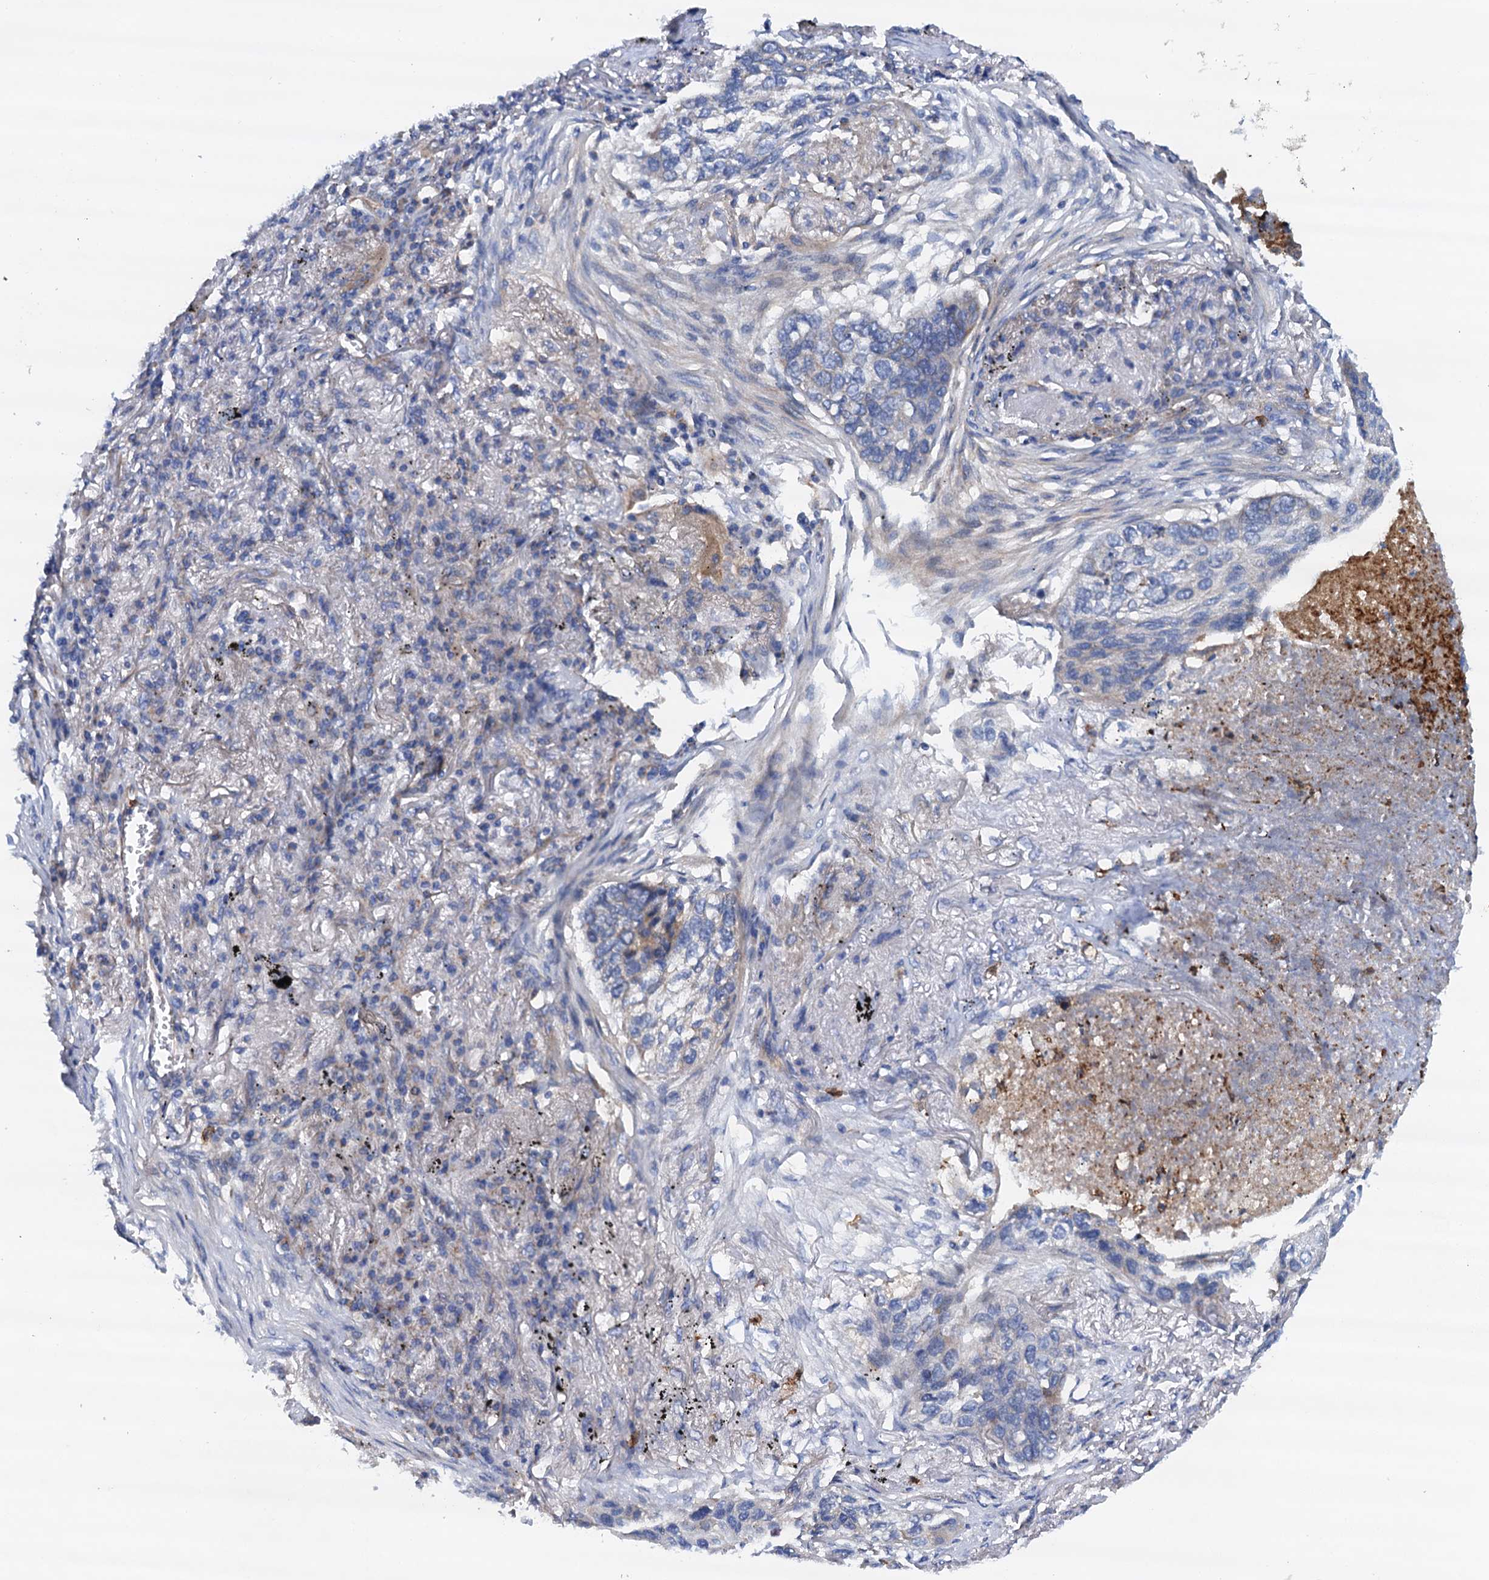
{"staining": {"intensity": "negative", "quantity": "none", "location": "none"}, "tissue": "lung cancer", "cell_type": "Tumor cells", "image_type": "cancer", "snomed": [{"axis": "morphology", "description": "Squamous cell carcinoma, NOS"}, {"axis": "topography", "description": "Lung"}], "caption": "IHC image of neoplastic tissue: human squamous cell carcinoma (lung) stained with DAB exhibits no significant protein expression in tumor cells. (Brightfield microscopy of DAB immunohistochemistry at high magnification).", "gene": "RASSF9", "patient": {"sex": "female", "age": 63}}